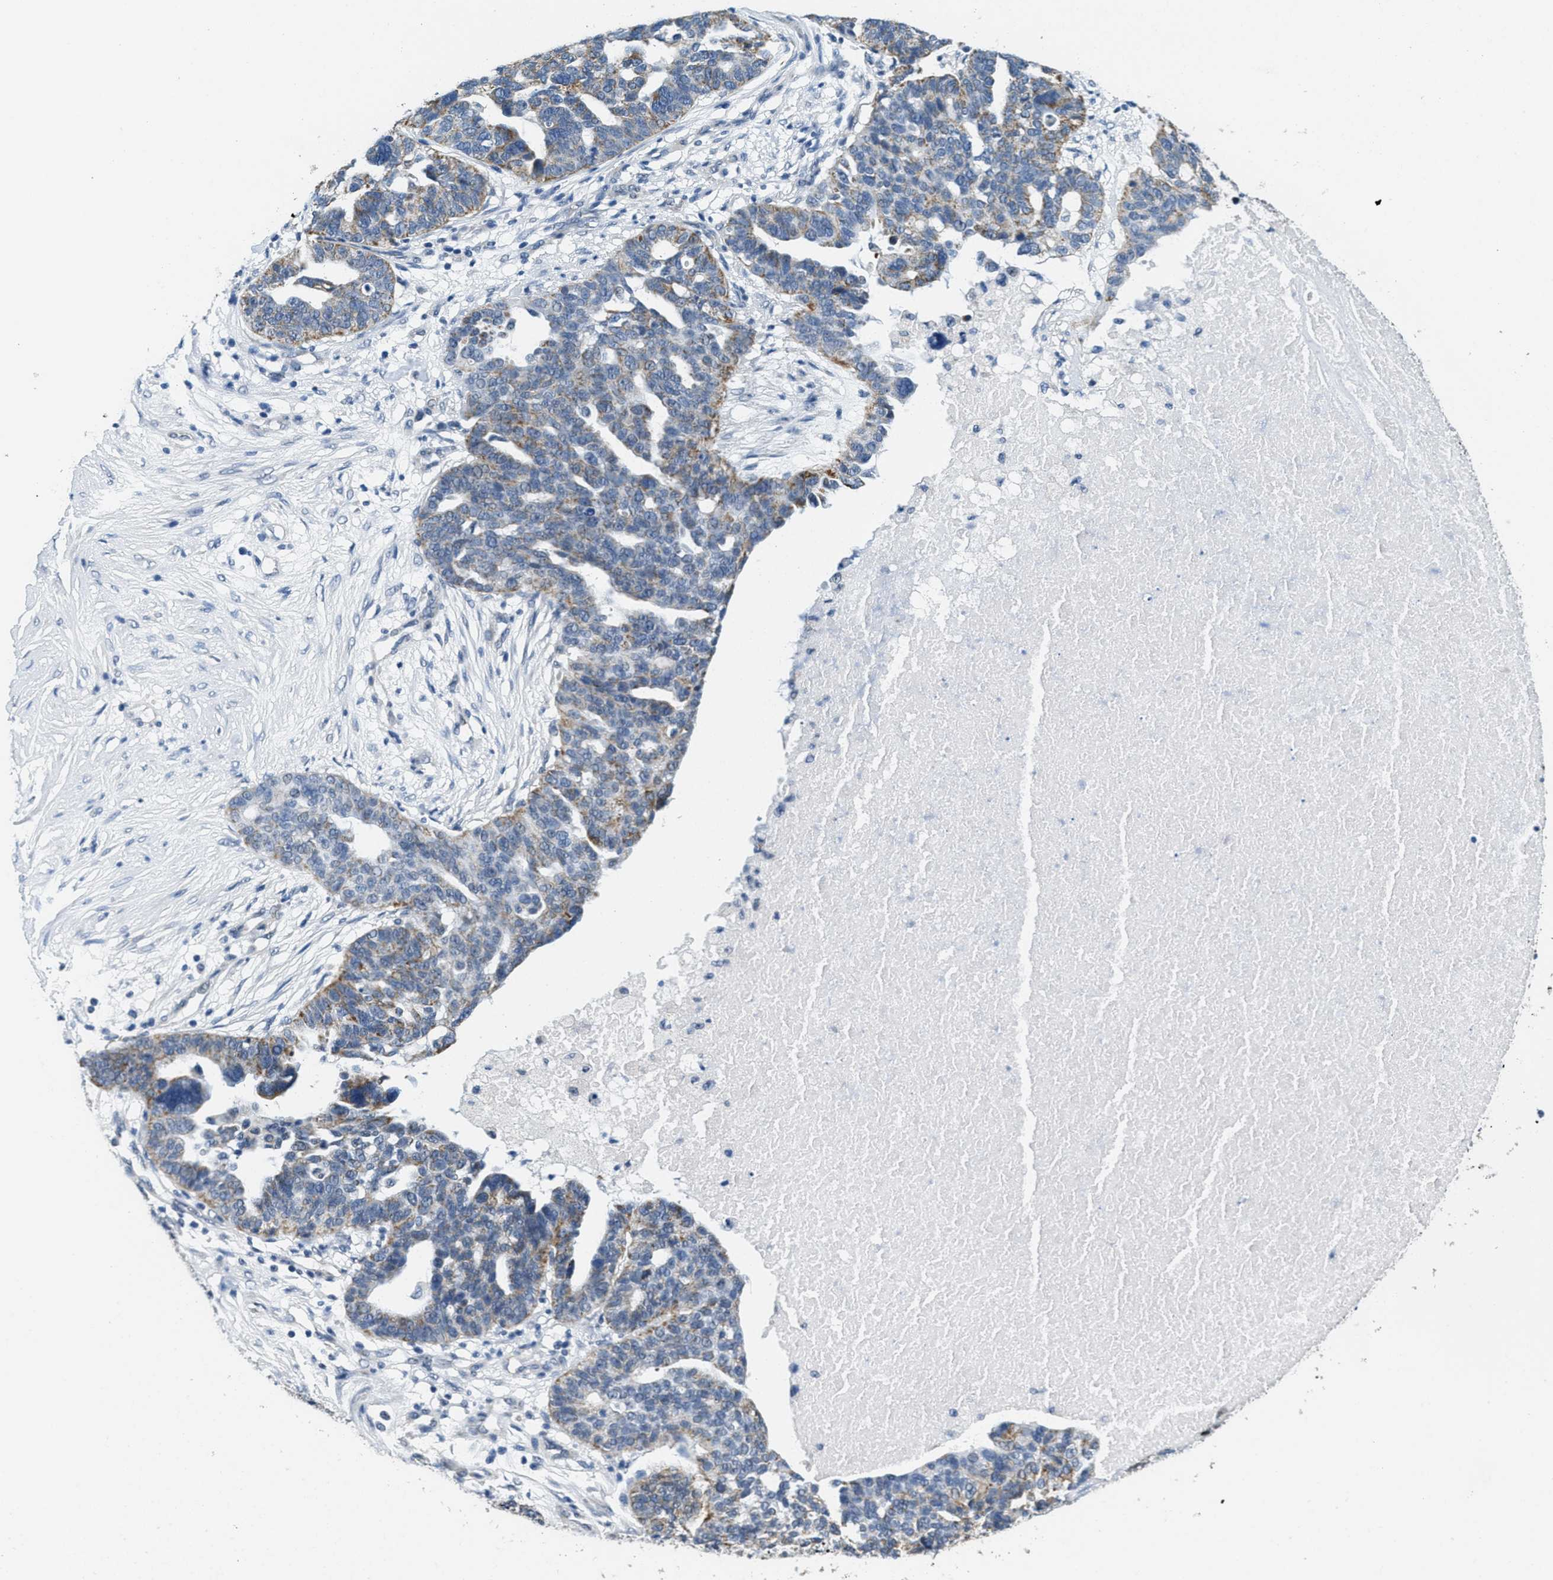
{"staining": {"intensity": "moderate", "quantity": "<25%", "location": "cytoplasmic/membranous"}, "tissue": "ovarian cancer", "cell_type": "Tumor cells", "image_type": "cancer", "snomed": [{"axis": "morphology", "description": "Cystadenocarcinoma, serous, NOS"}, {"axis": "topography", "description": "Ovary"}], "caption": "Ovarian serous cystadenocarcinoma stained with immunohistochemistry (IHC) exhibits moderate cytoplasmic/membranous positivity in about <25% of tumor cells. (Brightfield microscopy of DAB IHC at high magnification).", "gene": "TOMM70", "patient": {"sex": "female", "age": 59}}